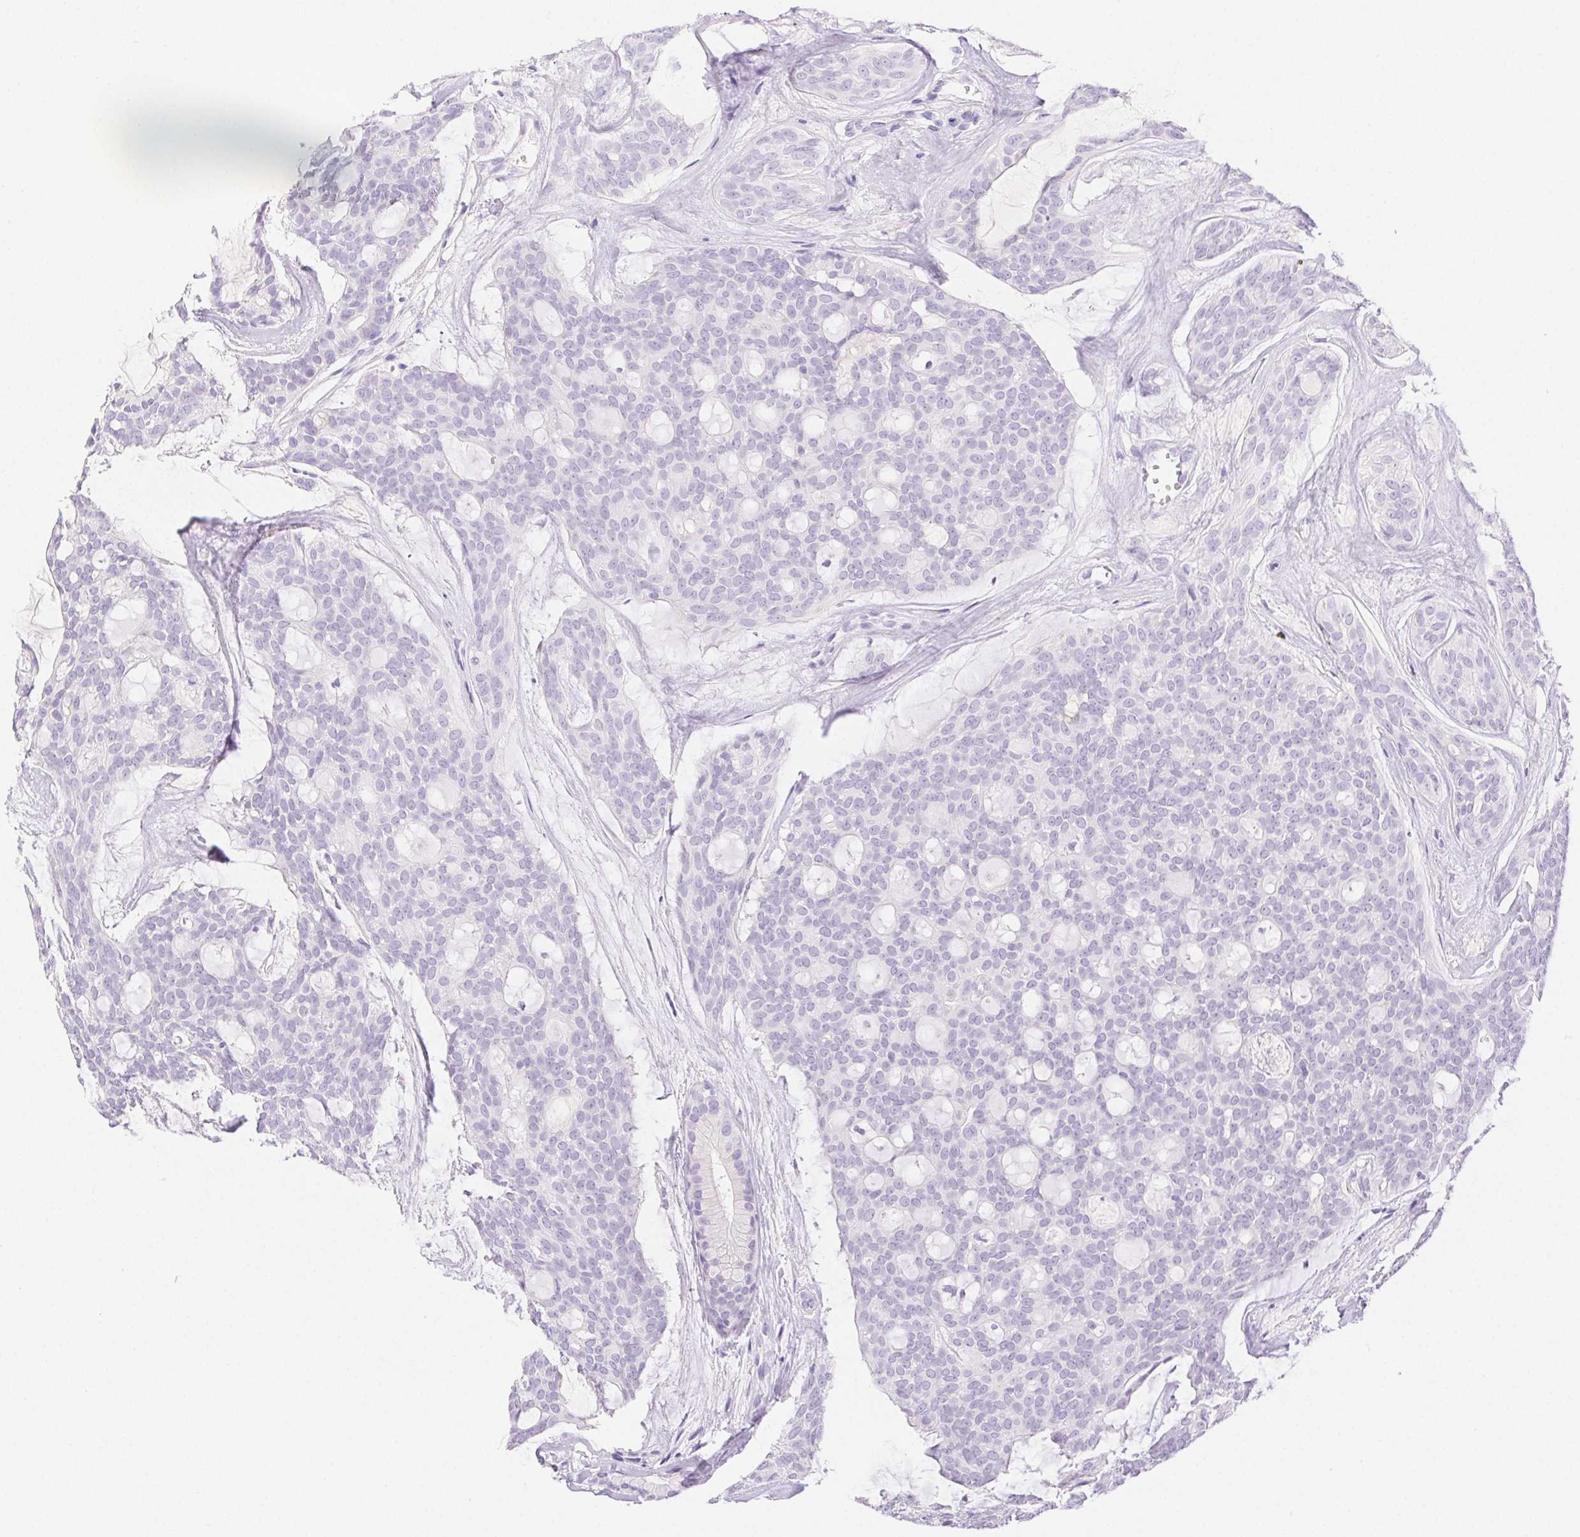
{"staining": {"intensity": "negative", "quantity": "none", "location": "none"}, "tissue": "head and neck cancer", "cell_type": "Tumor cells", "image_type": "cancer", "snomed": [{"axis": "morphology", "description": "Adenocarcinoma, NOS"}, {"axis": "topography", "description": "Head-Neck"}], "caption": "An IHC photomicrograph of head and neck adenocarcinoma is shown. There is no staining in tumor cells of head and neck adenocarcinoma.", "gene": "SPACA4", "patient": {"sex": "male", "age": 66}}